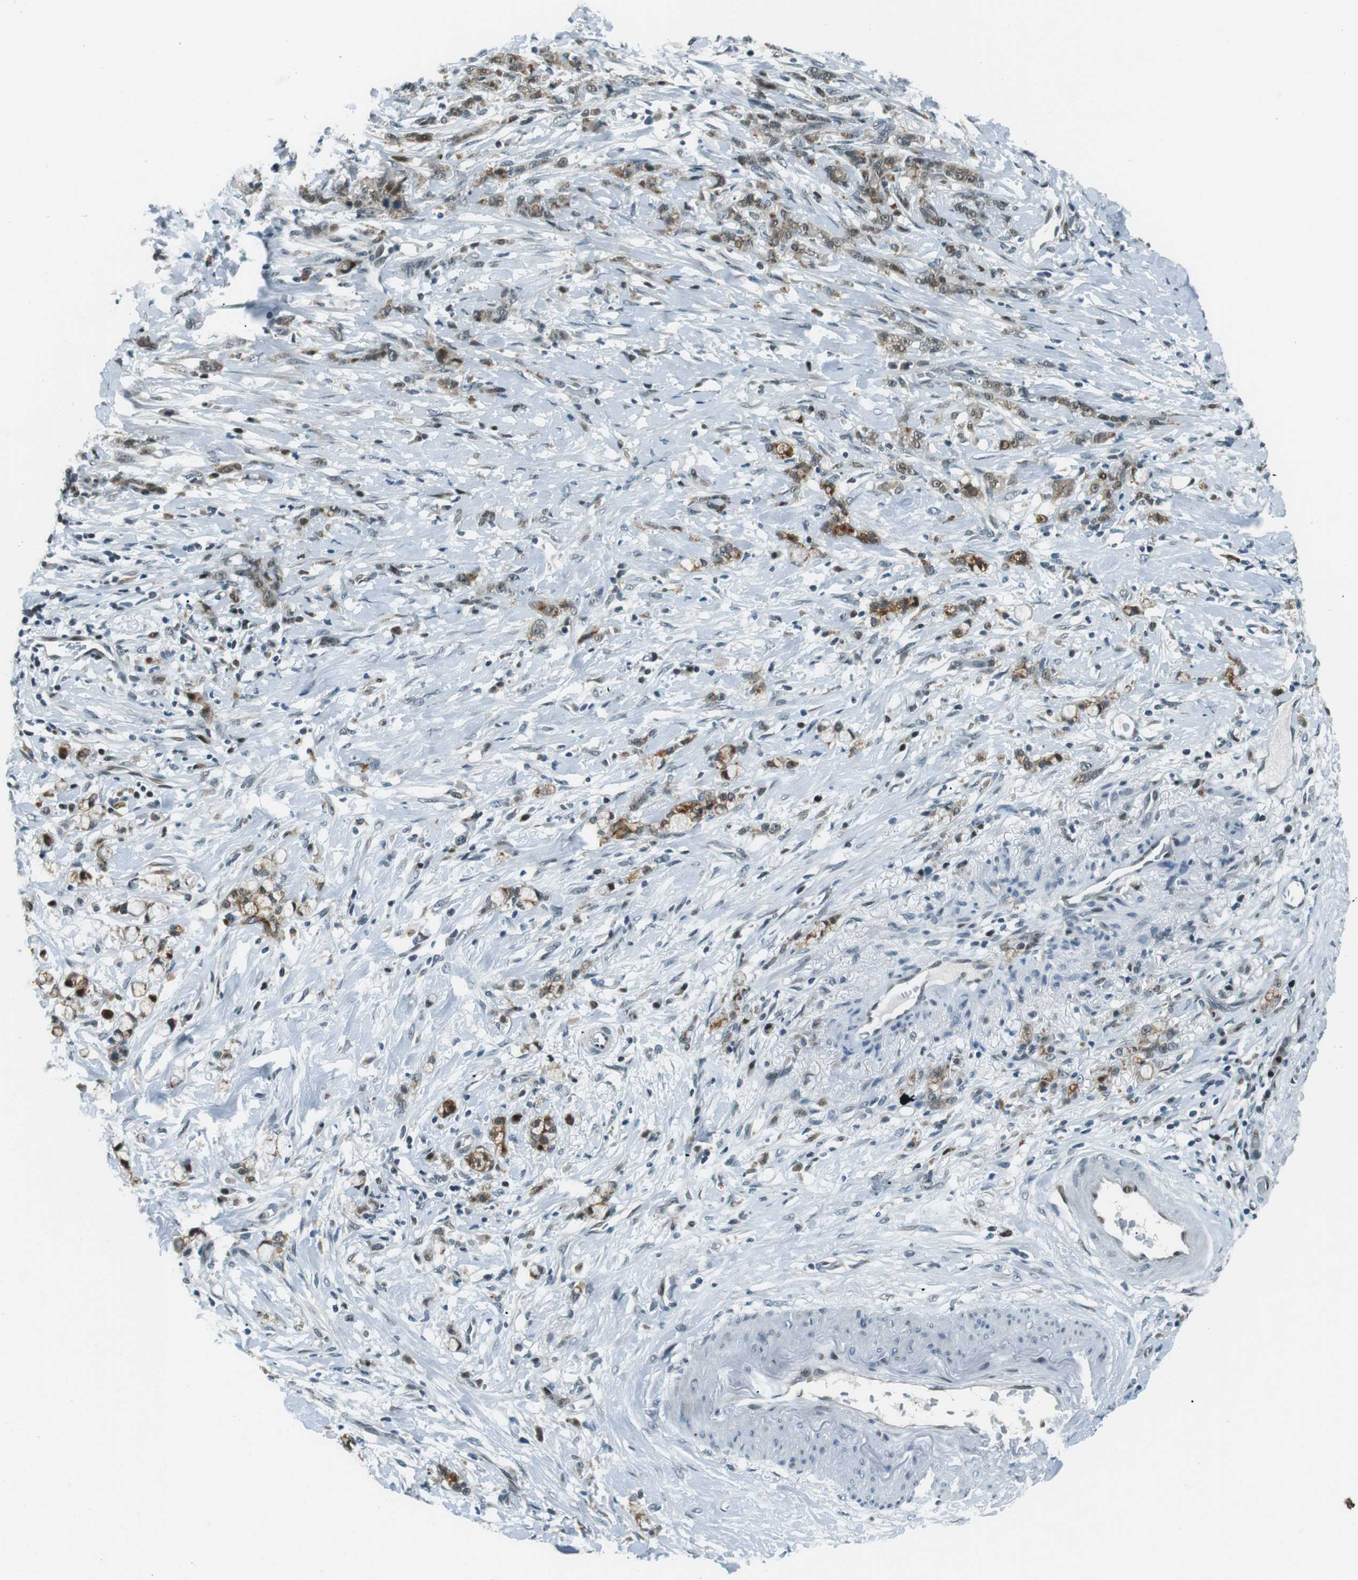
{"staining": {"intensity": "moderate", "quantity": "25%-75%", "location": "cytoplasmic/membranous,nuclear"}, "tissue": "stomach cancer", "cell_type": "Tumor cells", "image_type": "cancer", "snomed": [{"axis": "morphology", "description": "Adenocarcinoma, NOS"}, {"axis": "topography", "description": "Stomach, lower"}], "caption": "Stomach cancer was stained to show a protein in brown. There is medium levels of moderate cytoplasmic/membranous and nuclear positivity in about 25%-75% of tumor cells.", "gene": "PJA1", "patient": {"sex": "male", "age": 88}}